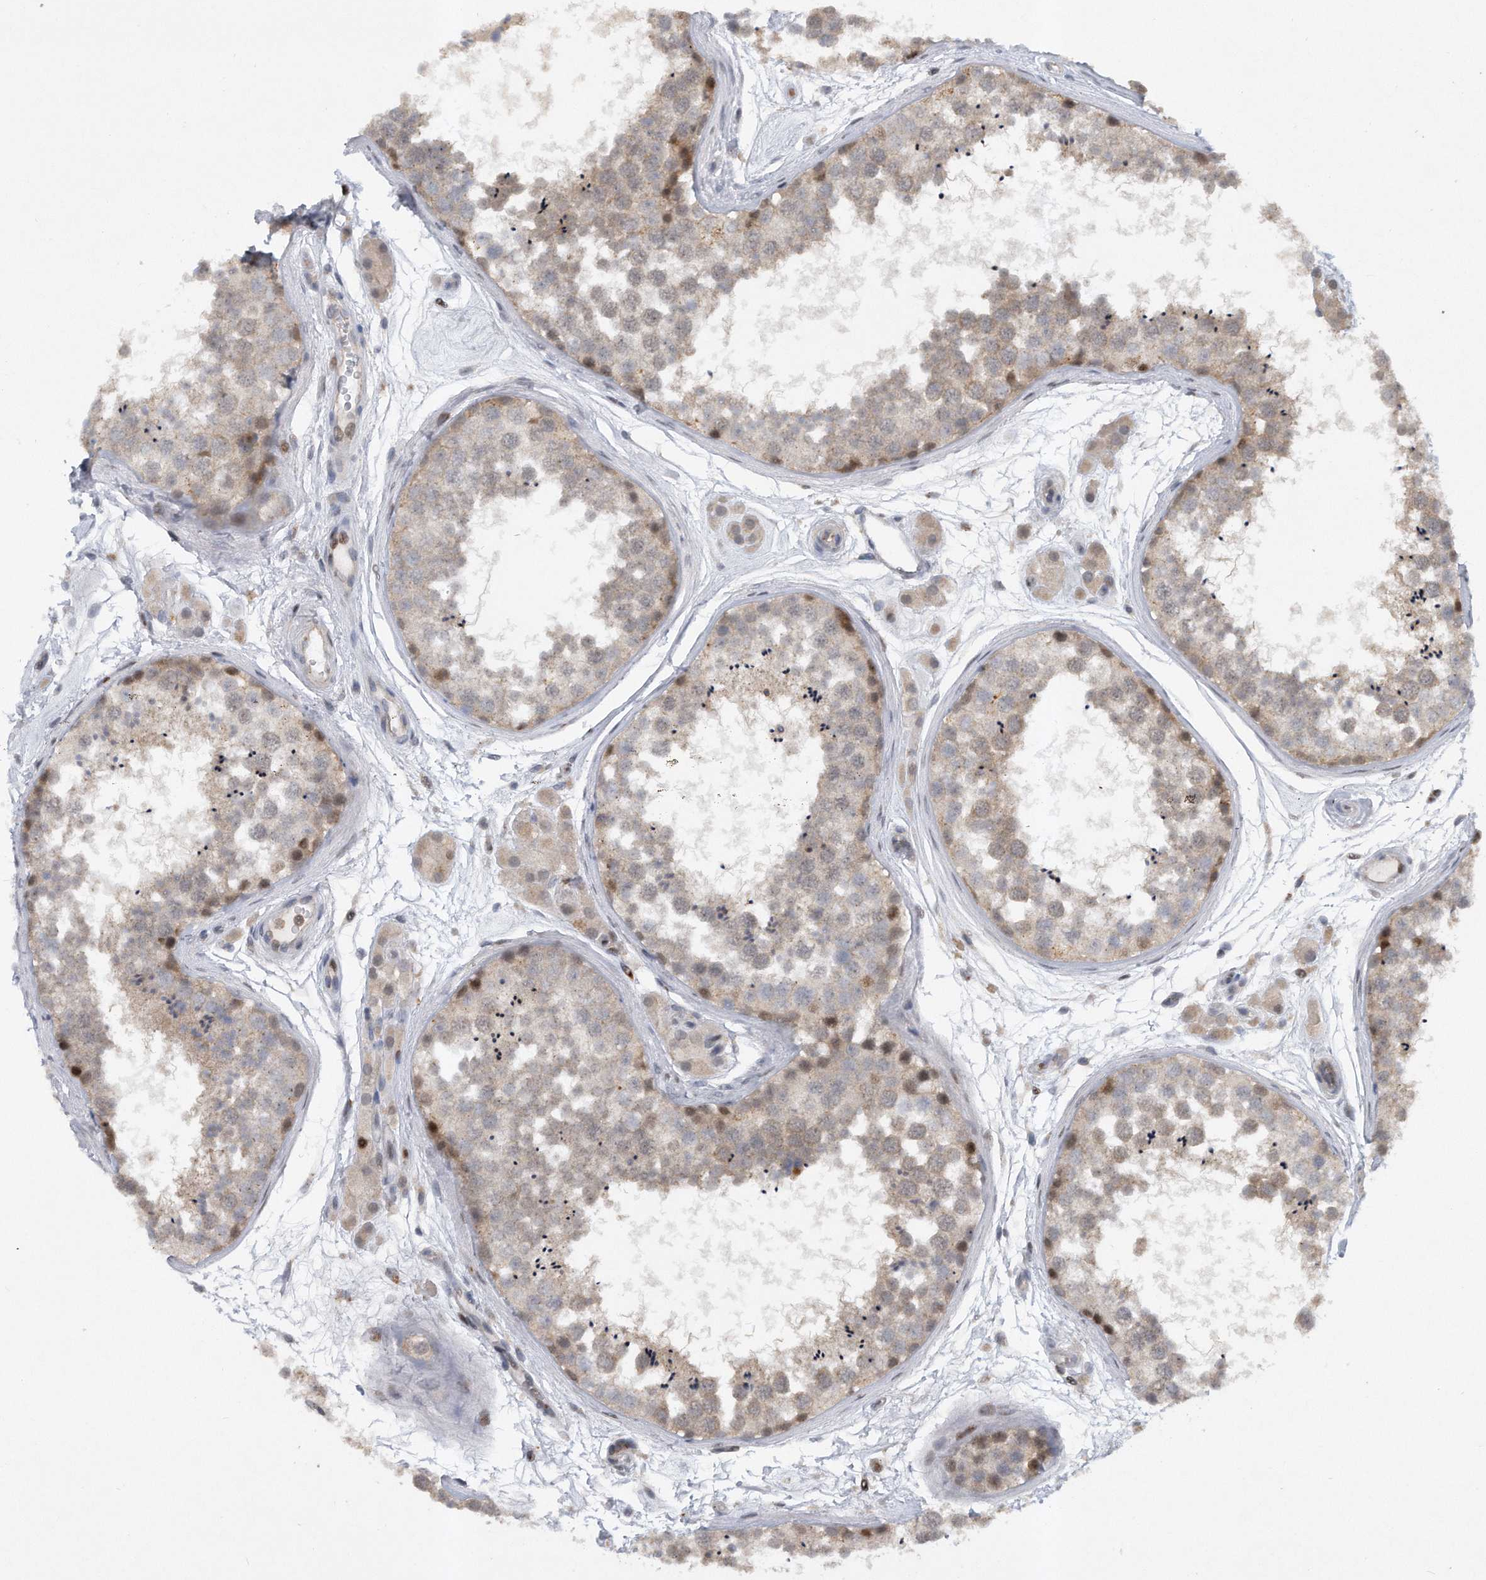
{"staining": {"intensity": "moderate", "quantity": "<25%", "location": "nuclear"}, "tissue": "testis", "cell_type": "Cells in seminiferous ducts", "image_type": "normal", "snomed": [{"axis": "morphology", "description": "Normal tissue, NOS"}, {"axis": "topography", "description": "Testis"}], "caption": "Moderate nuclear expression is appreciated in approximately <25% of cells in seminiferous ducts in normal testis.", "gene": "PGBD2", "patient": {"sex": "male", "age": 56}}